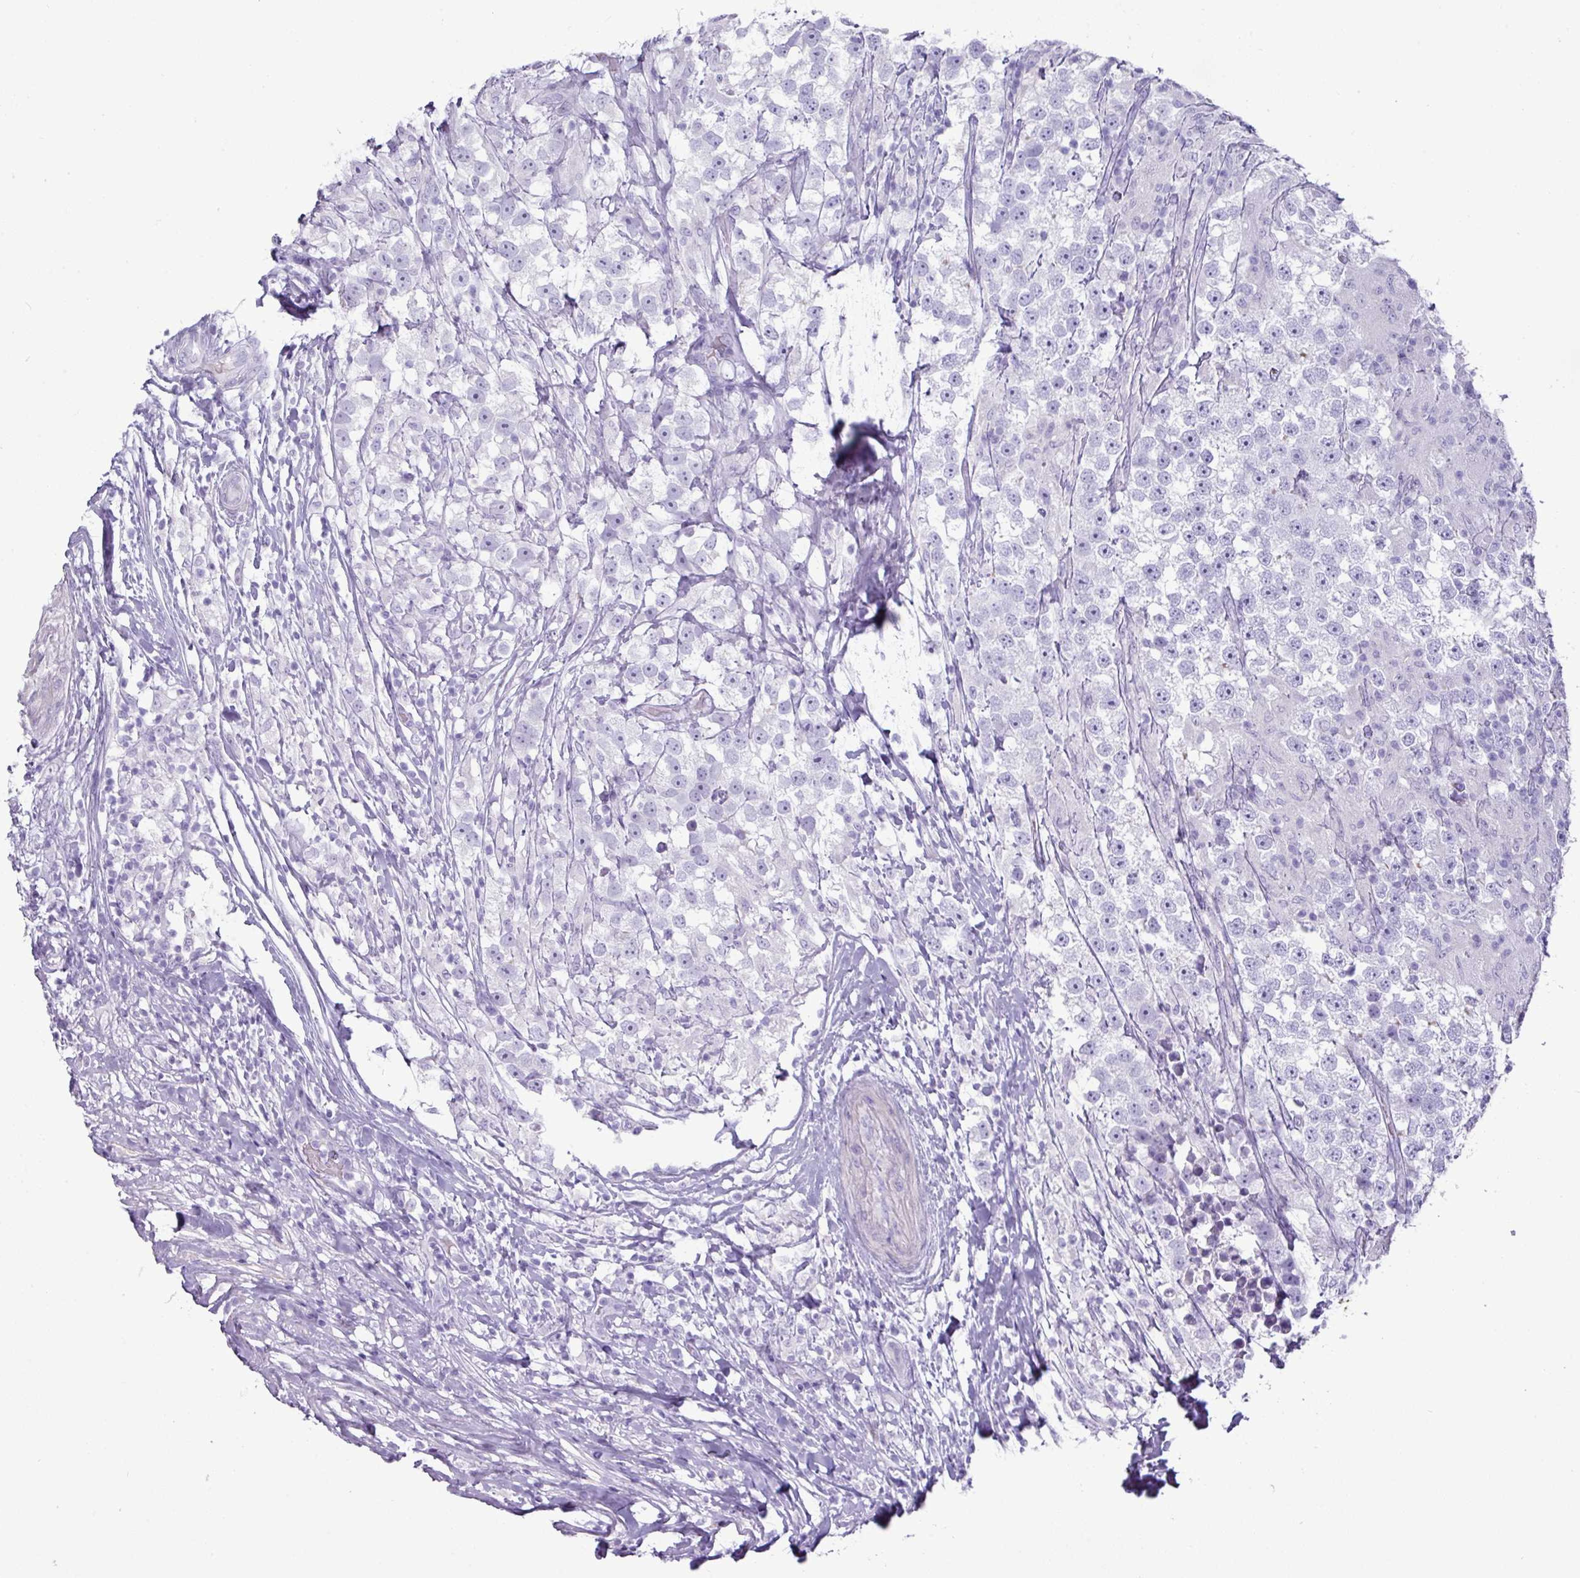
{"staining": {"intensity": "negative", "quantity": "none", "location": "none"}, "tissue": "testis cancer", "cell_type": "Tumor cells", "image_type": "cancer", "snomed": [{"axis": "morphology", "description": "Seminoma, NOS"}, {"axis": "topography", "description": "Testis"}], "caption": "Immunohistochemical staining of seminoma (testis) displays no significant positivity in tumor cells.", "gene": "GSTA3", "patient": {"sex": "male", "age": 46}}